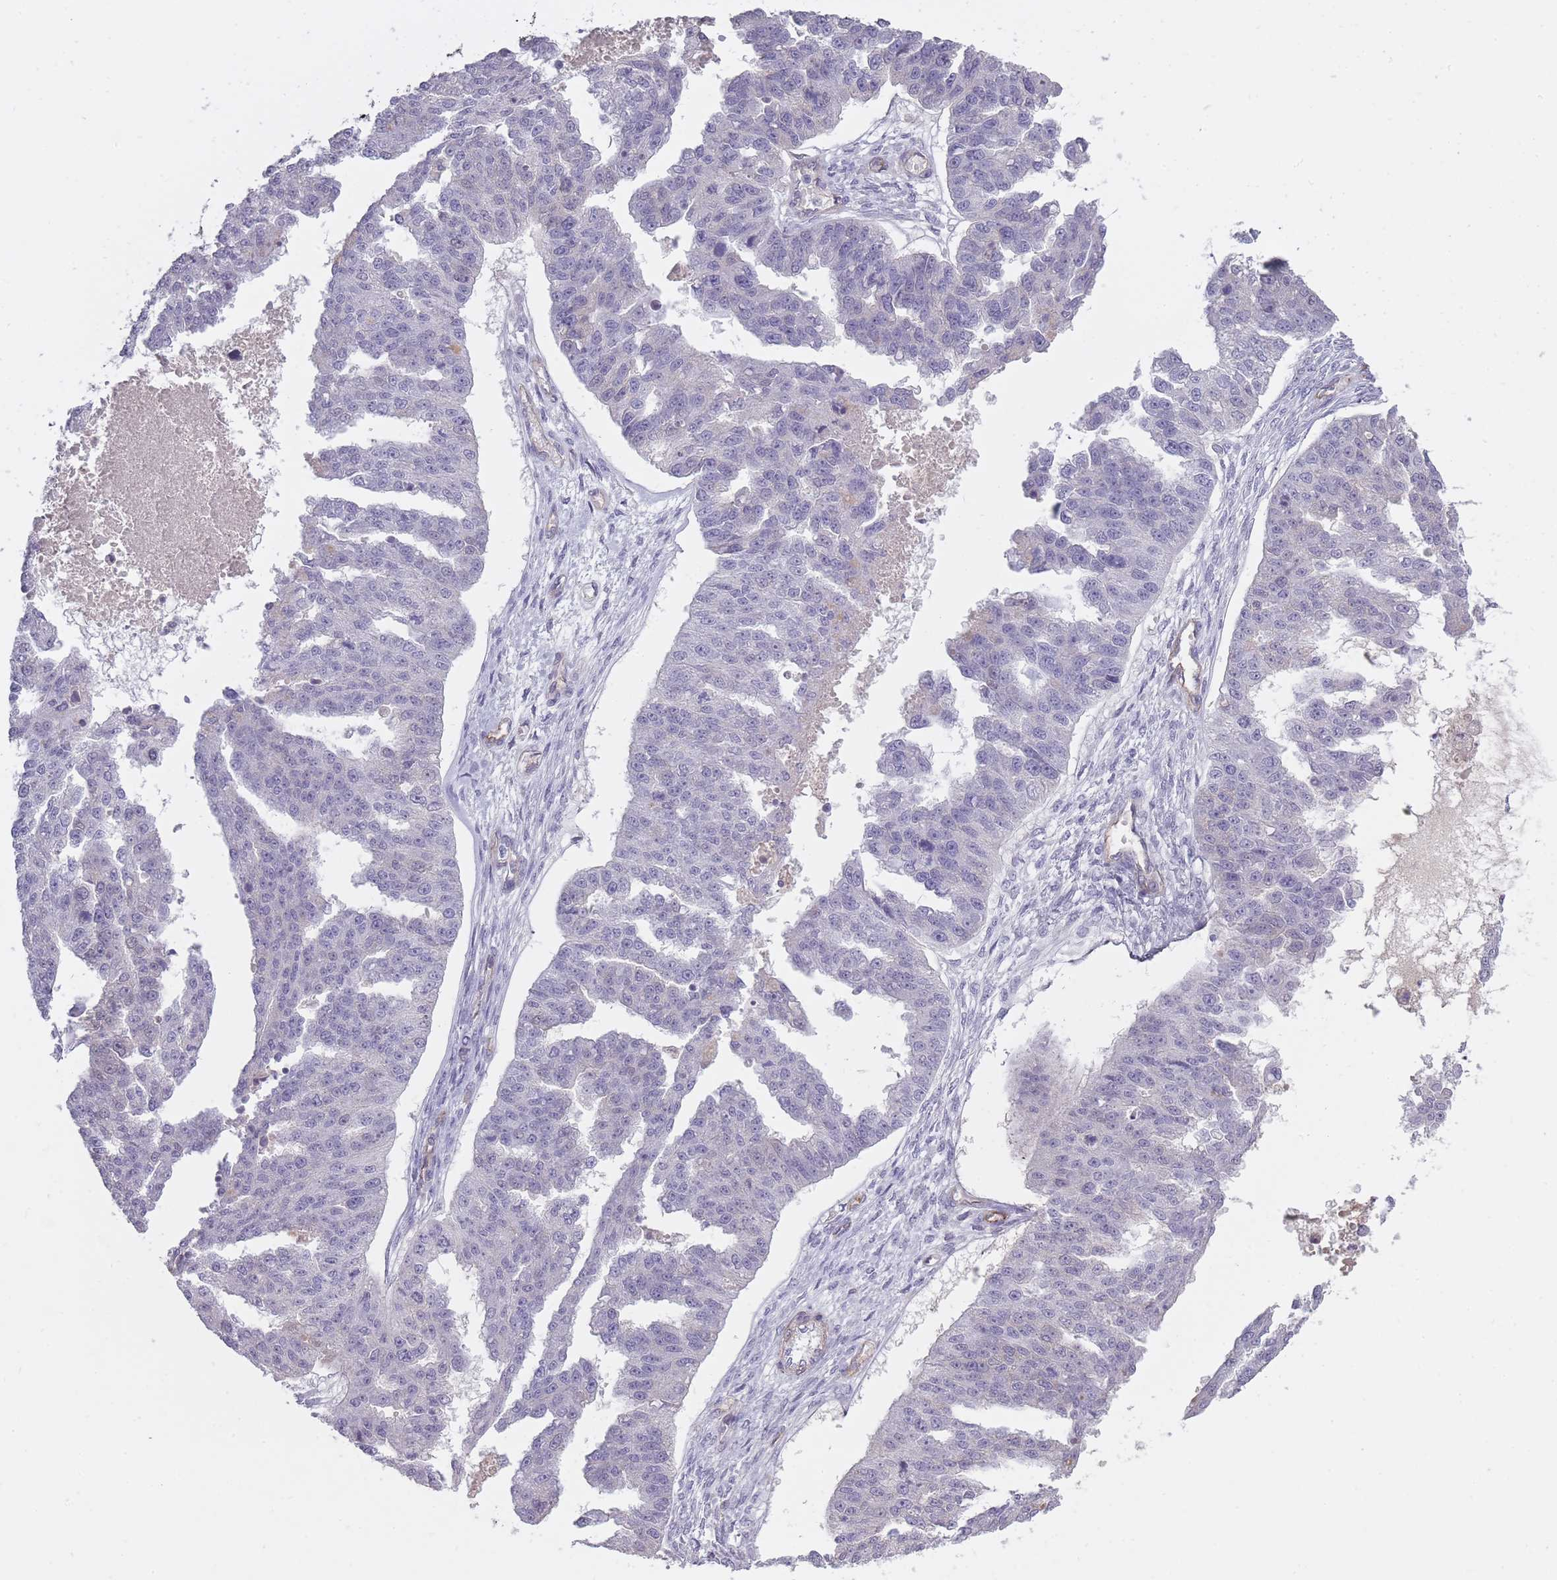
{"staining": {"intensity": "negative", "quantity": "none", "location": "none"}, "tissue": "ovarian cancer", "cell_type": "Tumor cells", "image_type": "cancer", "snomed": [{"axis": "morphology", "description": "Cystadenocarcinoma, serous, NOS"}, {"axis": "topography", "description": "Ovary"}], "caption": "This is an immunohistochemistry image of ovarian cancer. There is no positivity in tumor cells.", "gene": "SLC8A2", "patient": {"sex": "female", "age": 58}}